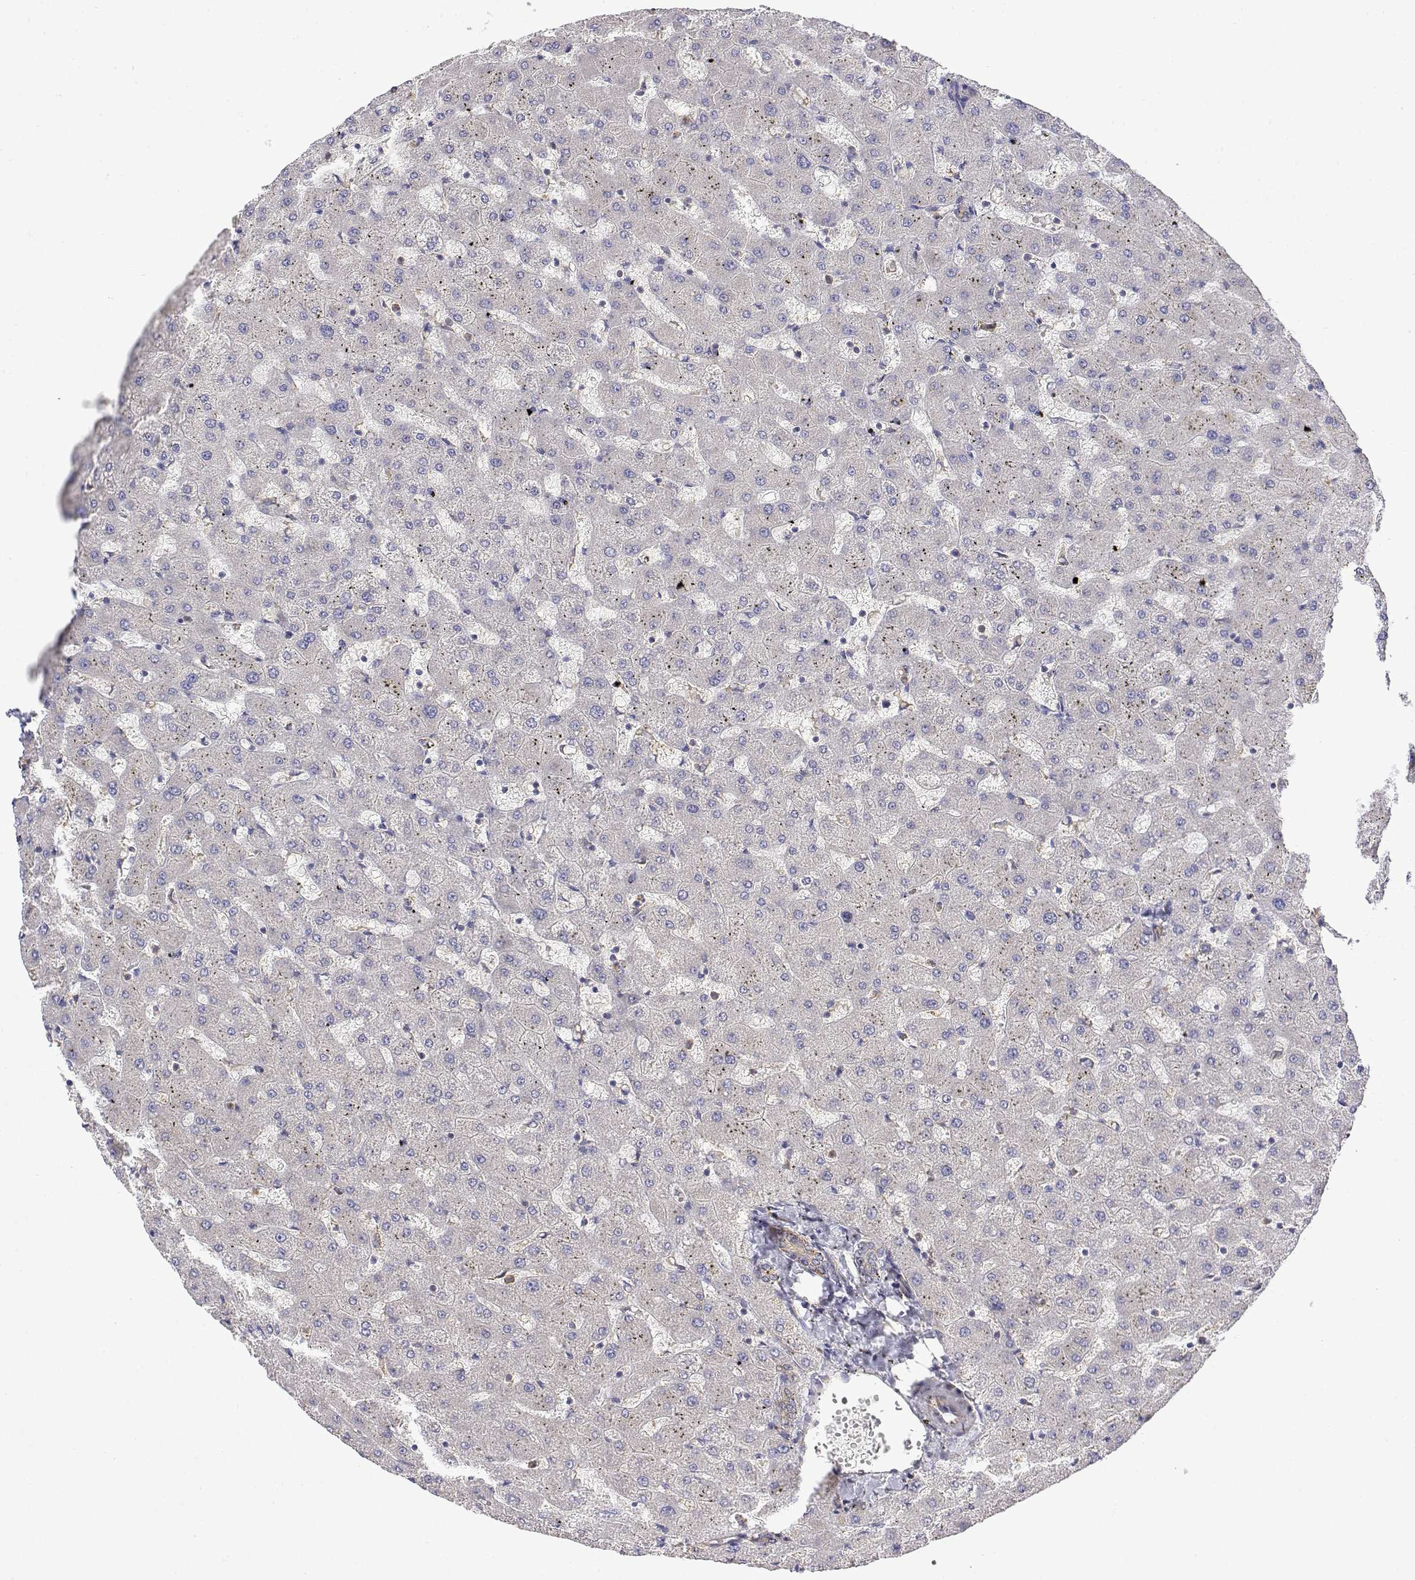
{"staining": {"intensity": "weak", "quantity": "<25%", "location": "cytoplasmic/membranous"}, "tissue": "liver", "cell_type": "Cholangiocytes", "image_type": "normal", "snomed": [{"axis": "morphology", "description": "Normal tissue, NOS"}, {"axis": "topography", "description": "Liver"}], "caption": "Liver was stained to show a protein in brown. There is no significant staining in cholangiocytes. The staining is performed using DAB (3,3'-diaminobenzidine) brown chromogen with nuclei counter-stained in using hematoxylin.", "gene": "PACSIN2", "patient": {"sex": "female", "age": 63}}